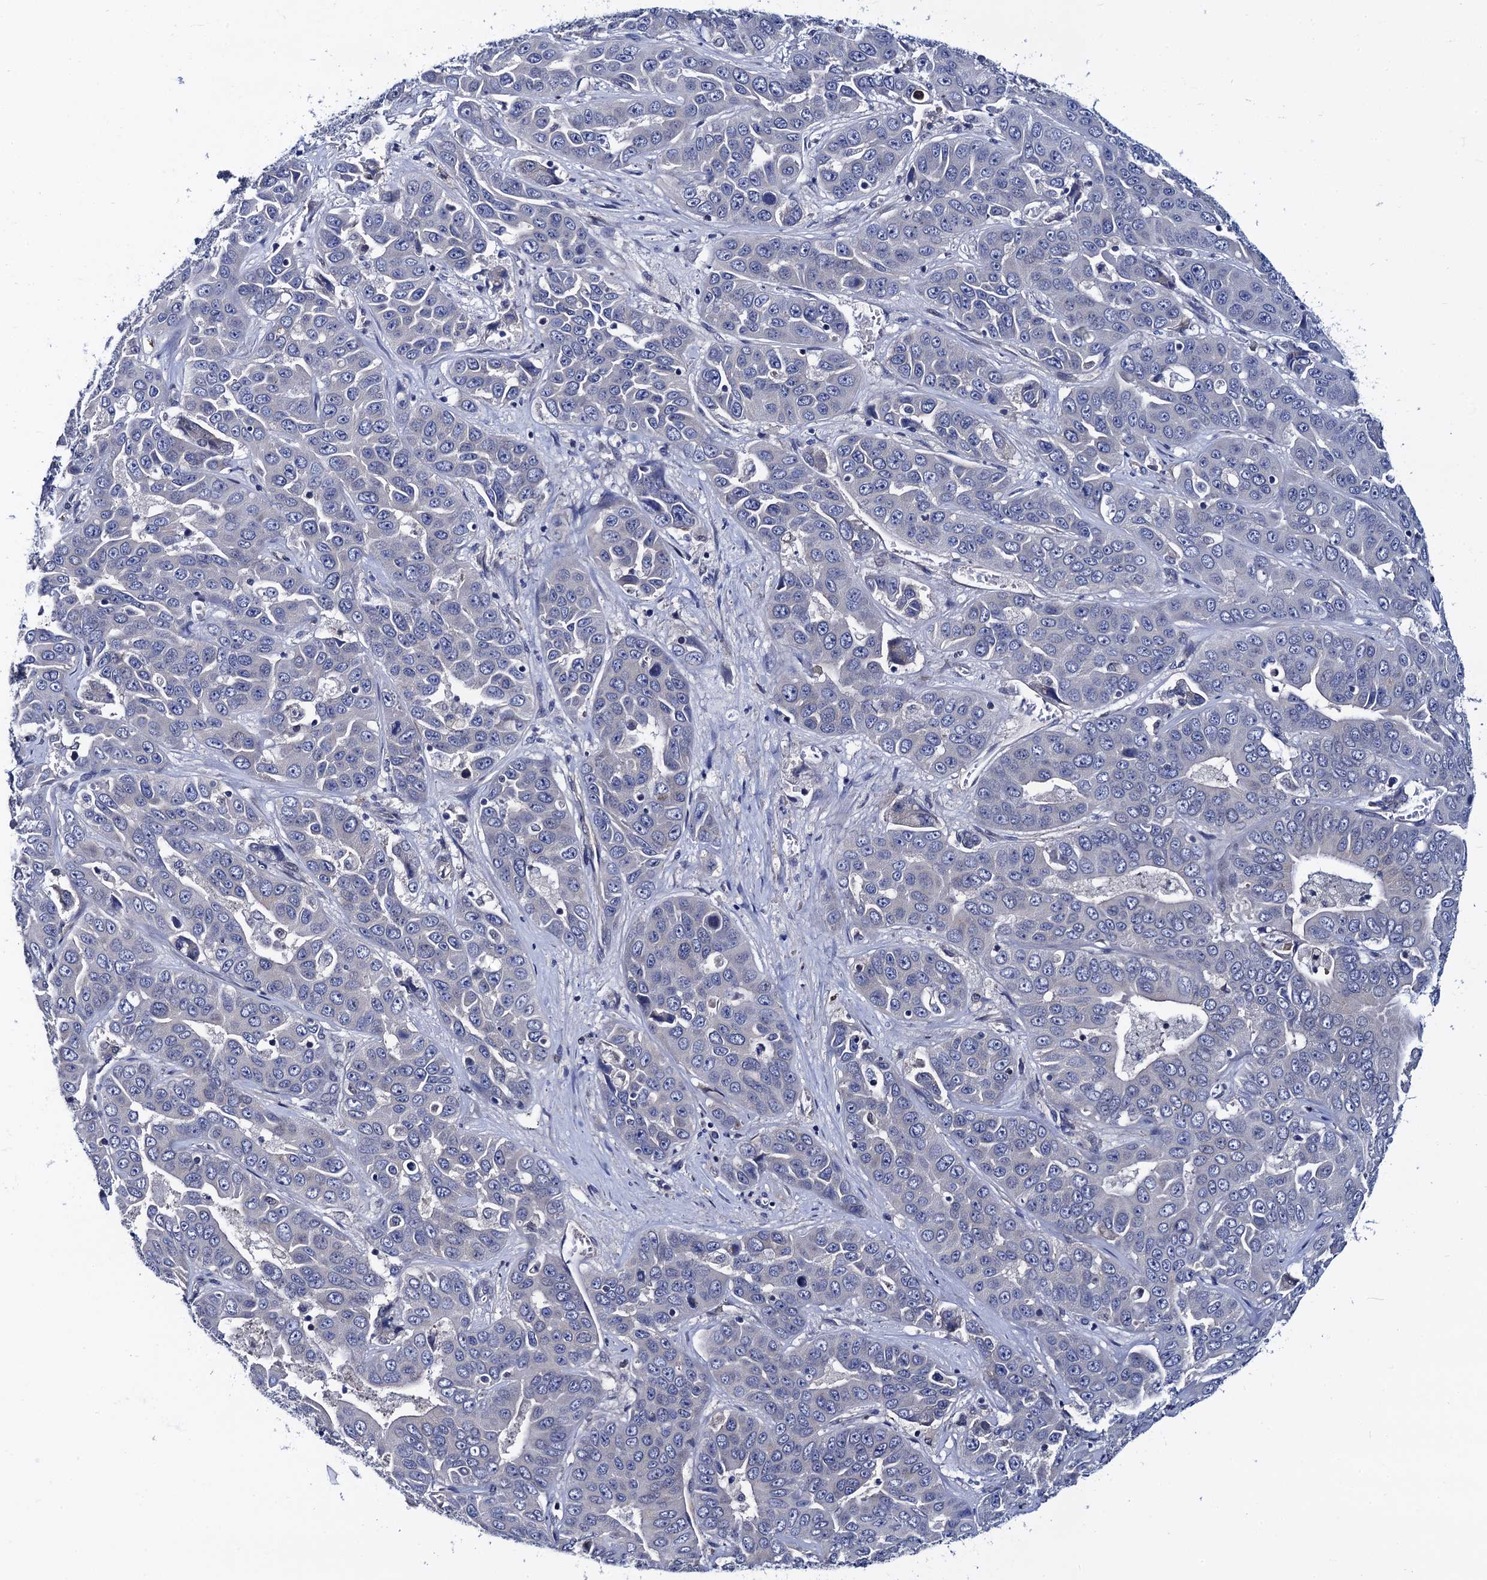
{"staining": {"intensity": "negative", "quantity": "none", "location": "none"}, "tissue": "liver cancer", "cell_type": "Tumor cells", "image_type": "cancer", "snomed": [{"axis": "morphology", "description": "Cholangiocarcinoma"}, {"axis": "topography", "description": "Liver"}], "caption": "Immunohistochemistry (IHC) of human liver cholangiocarcinoma shows no expression in tumor cells.", "gene": "ZDHHC18", "patient": {"sex": "female", "age": 52}}